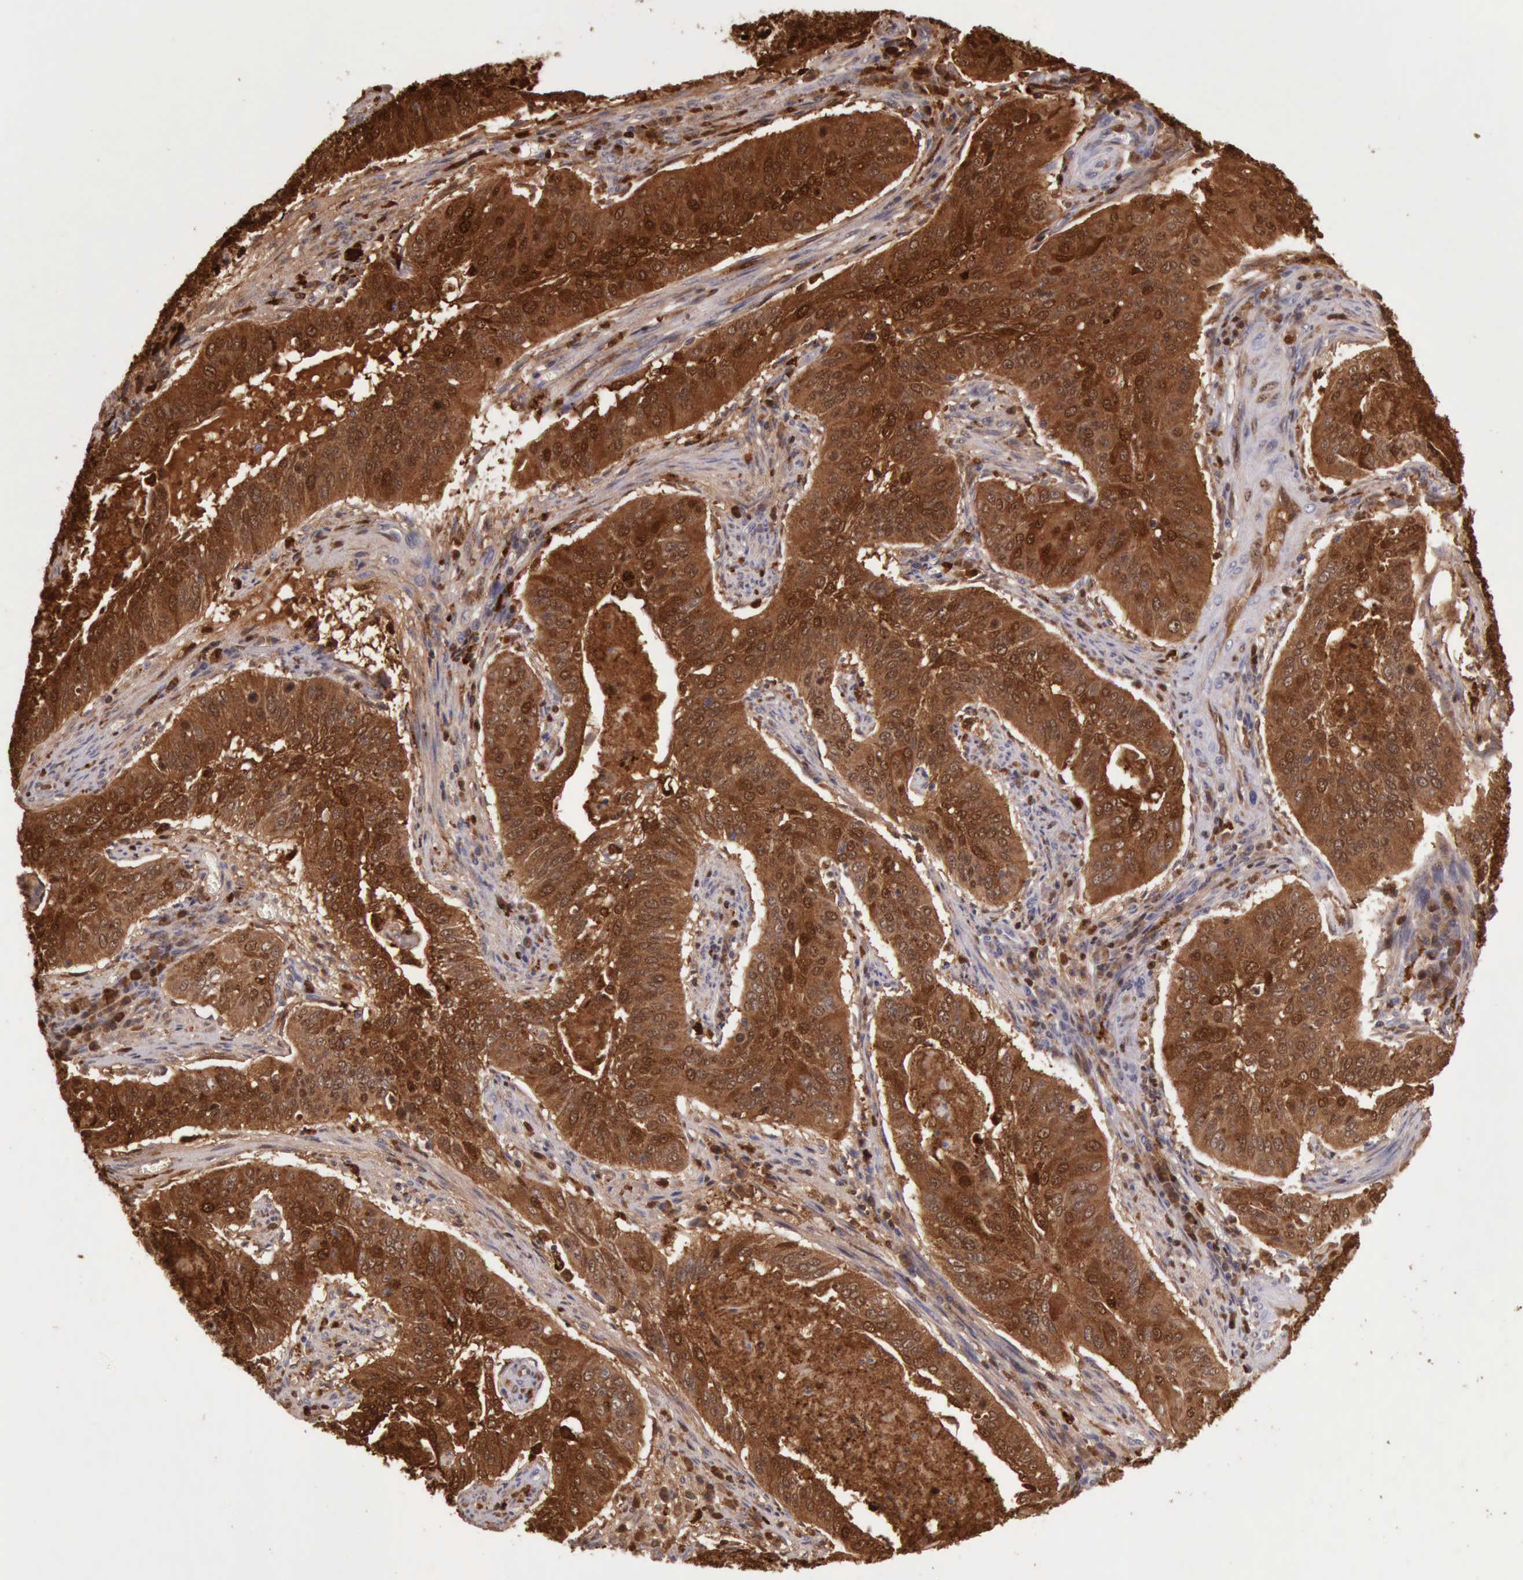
{"staining": {"intensity": "strong", "quantity": ">75%", "location": "cytoplasmic/membranous,nuclear"}, "tissue": "cervical cancer", "cell_type": "Tumor cells", "image_type": "cancer", "snomed": [{"axis": "morphology", "description": "Squamous cell carcinoma, NOS"}, {"axis": "topography", "description": "Cervix"}], "caption": "Tumor cells demonstrate strong cytoplasmic/membranous and nuclear staining in about >75% of cells in squamous cell carcinoma (cervical). (DAB IHC, brown staining for protein, blue staining for nuclei).", "gene": "CSTA", "patient": {"sex": "female", "age": 39}}